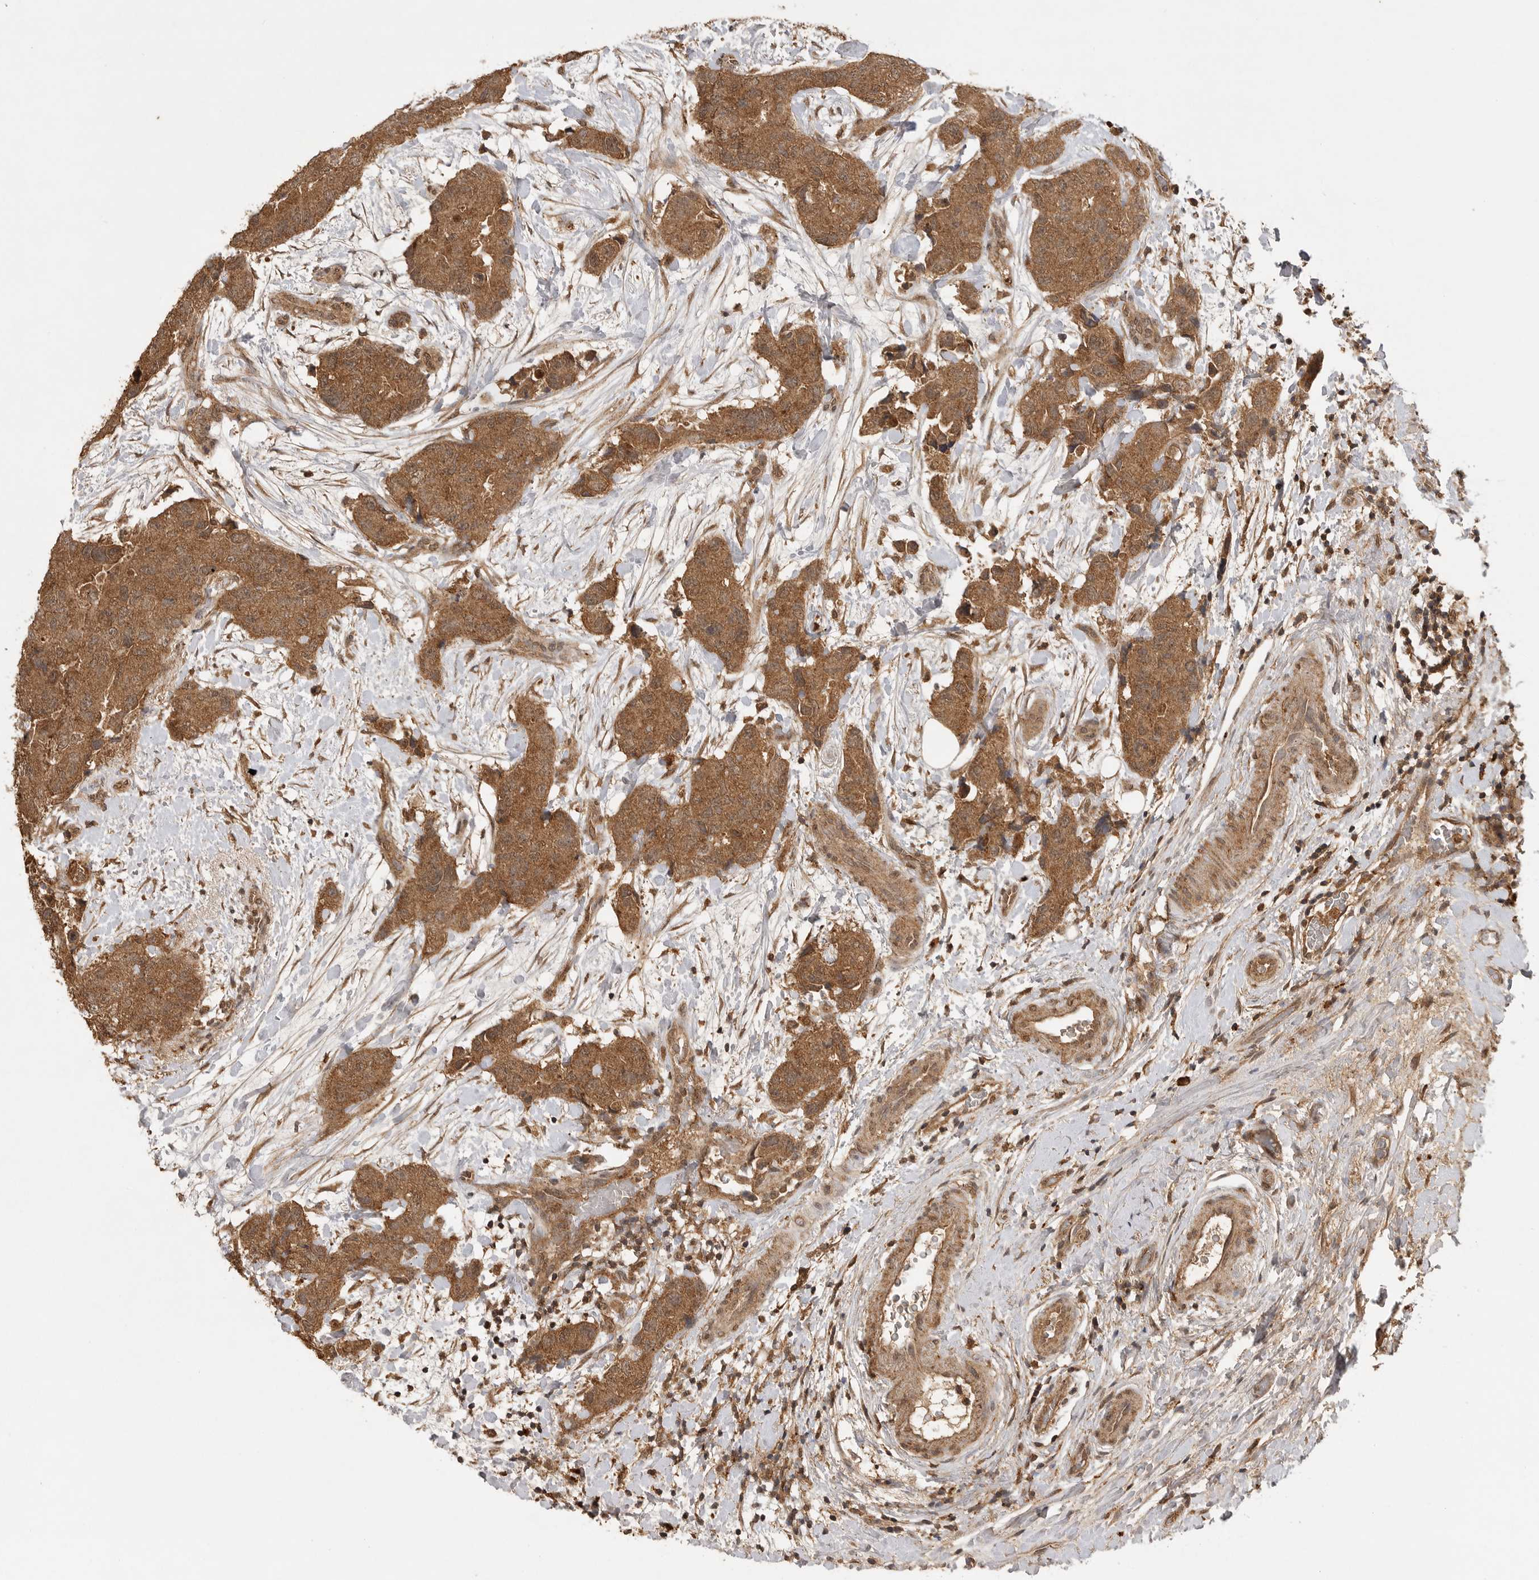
{"staining": {"intensity": "moderate", "quantity": ">75%", "location": "cytoplasmic/membranous"}, "tissue": "breast cancer", "cell_type": "Tumor cells", "image_type": "cancer", "snomed": [{"axis": "morphology", "description": "Duct carcinoma"}, {"axis": "topography", "description": "Breast"}], "caption": "Tumor cells show moderate cytoplasmic/membranous expression in approximately >75% of cells in breast cancer (infiltrating ductal carcinoma).", "gene": "ICOSLG", "patient": {"sex": "female", "age": 62}}